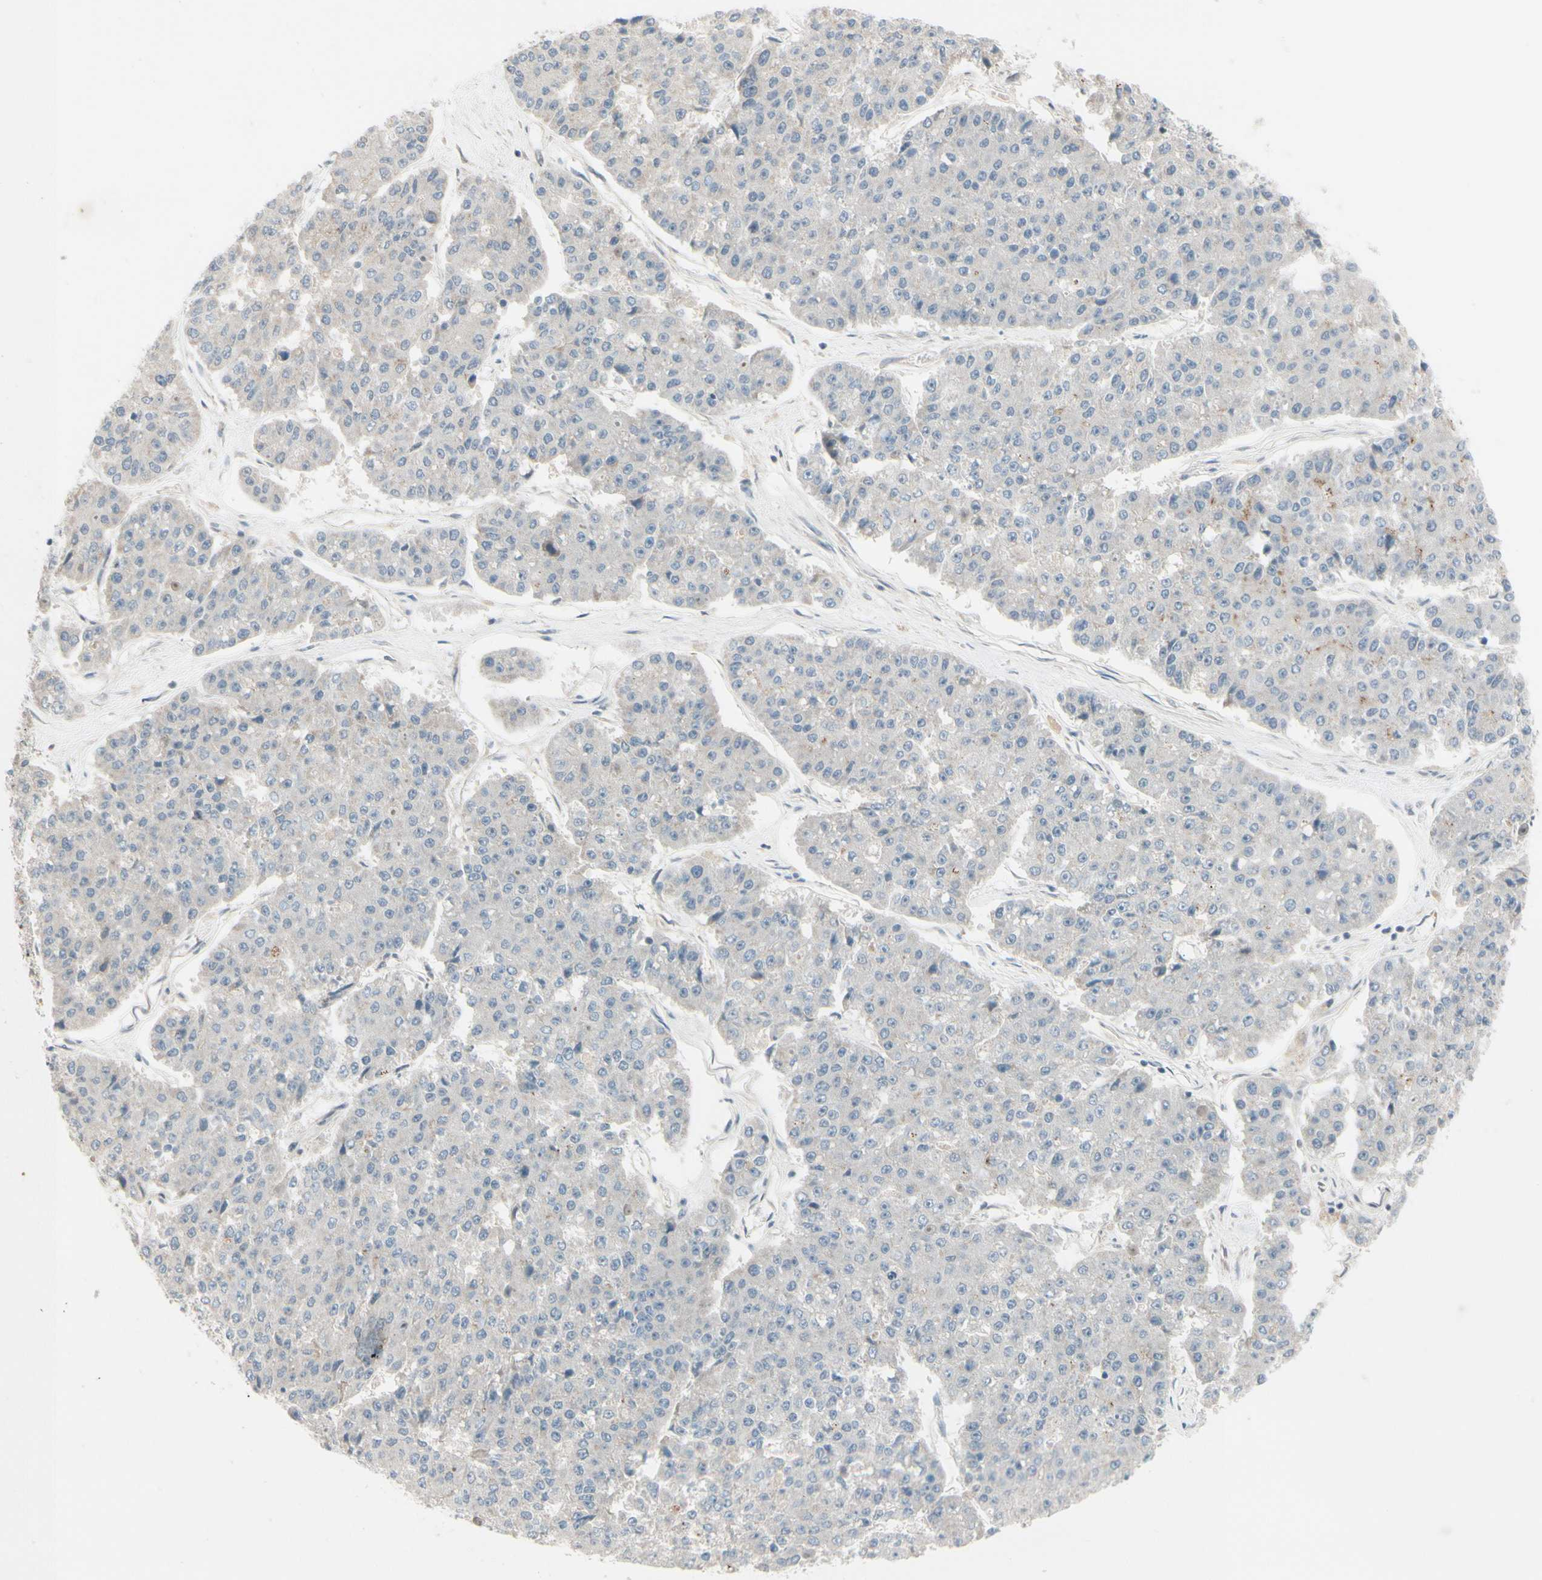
{"staining": {"intensity": "weak", "quantity": ">75%", "location": "cytoplasmic/membranous"}, "tissue": "pancreatic cancer", "cell_type": "Tumor cells", "image_type": "cancer", "snomed": [{"axis": "morphology", "description": "Adenocarcinoma, NOS"}, {"axis": "topography", "description": "Pancreas"}], "caption": "Protein positivity by immunohistochemistry exhibits weak cytoplasmic/membranous expression in approximately >75% of tumor cells in pancreatic cancer. The staining is performed using DAB (3,3'-diaminobenzidine) brown chromogen to label protein expression. The nuclei are counter-stained blue using hematoxylin.", "gene": "FGF10", "patient": {"sex": "male", "age": 50}}